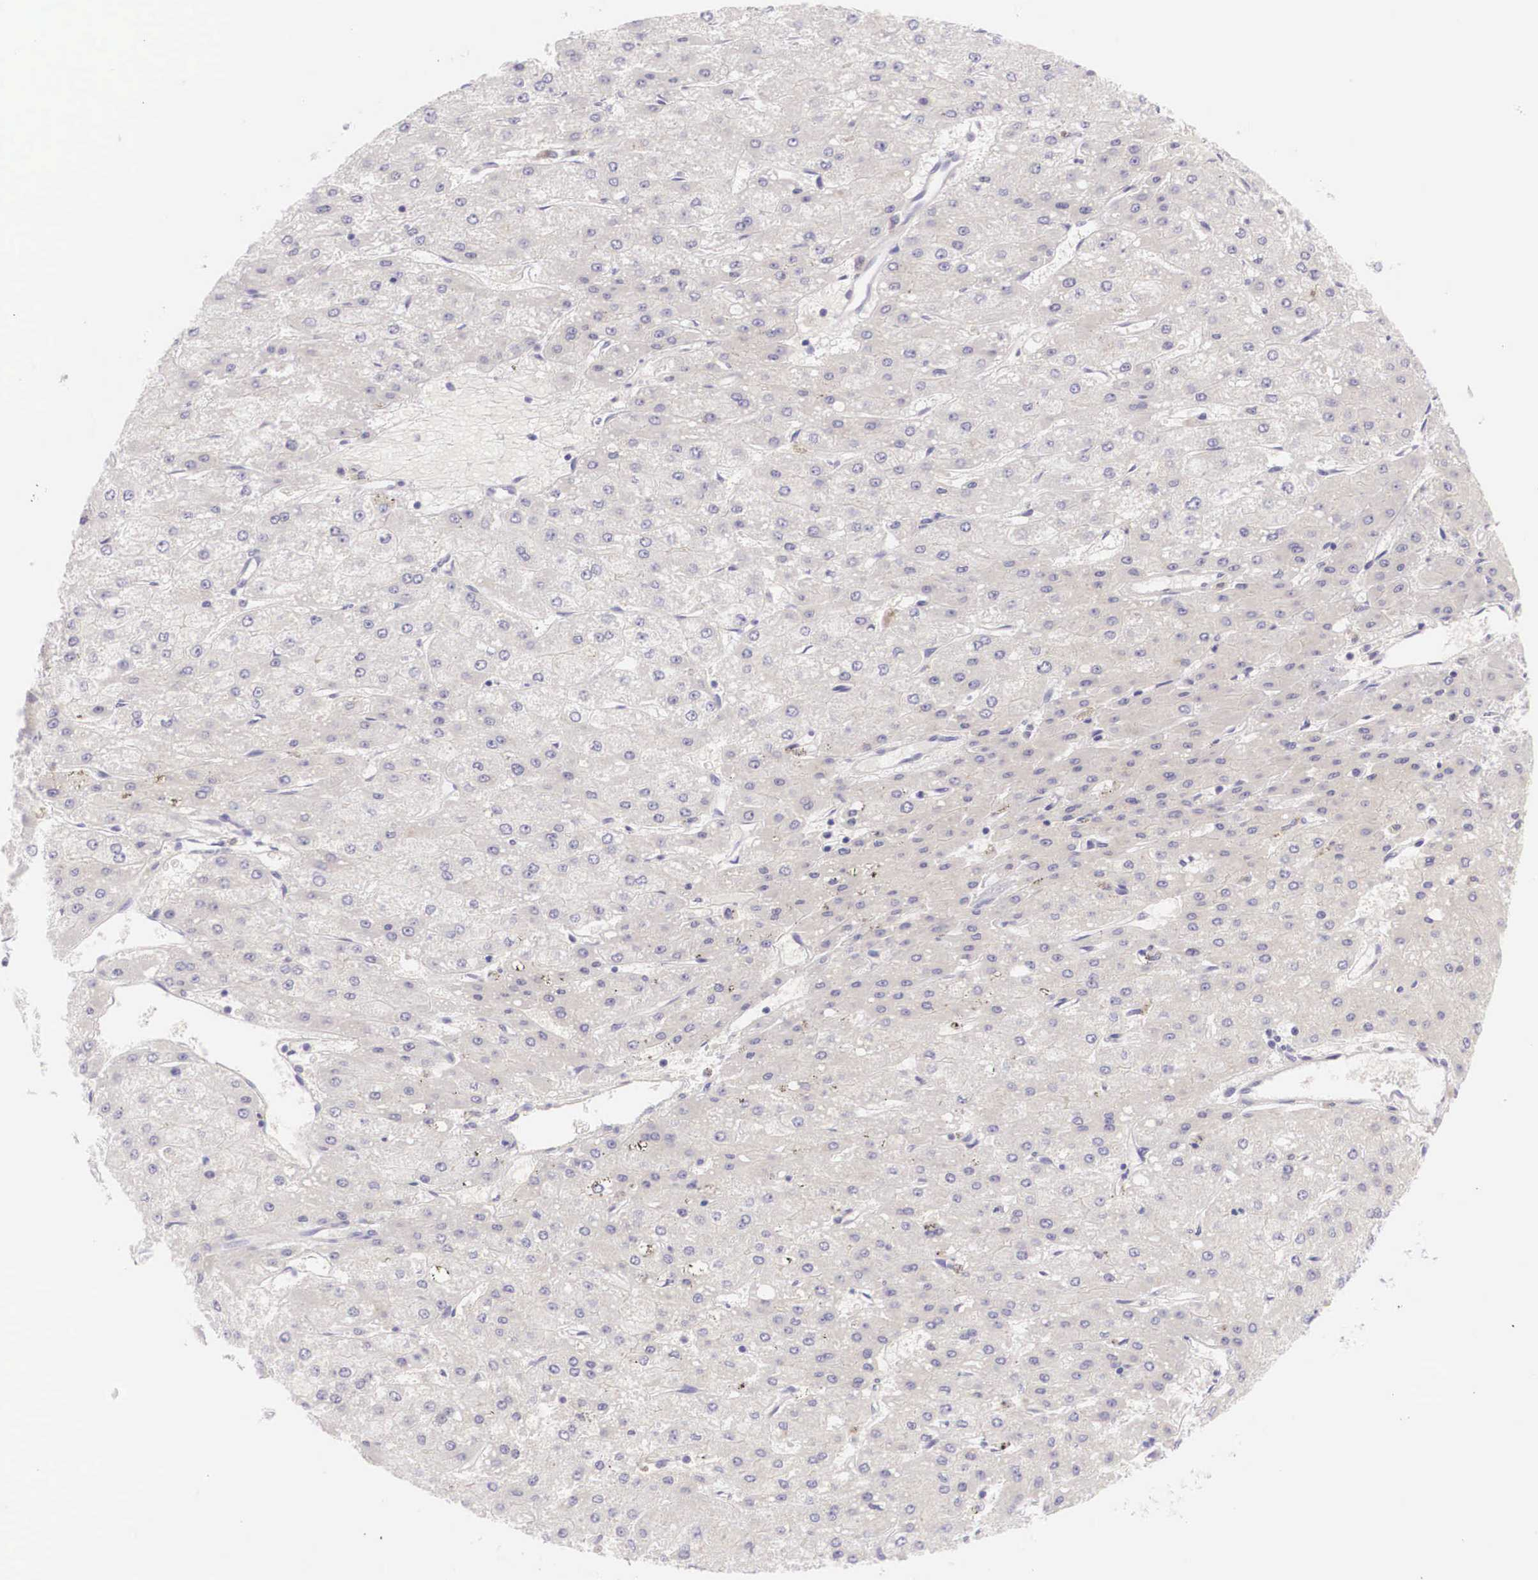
{"staining": {"intensity": "negative", "quantity": "none", "location": "none"}, "tissue": "liver cancer", "cell_type": "Tumor cells", "image_type": "cancer", "snomed": [{"axis": "morphology", "description": "Carcinoma, Hepatocellular, NOS"}, {"axis": "topography", "description": "Liver"}], "caption": "Immunohistochemistry histopathology image of neoplastic tissue: human liver hepatocellular carcinoma stained with DAB demonstrates no significant protein staining in tumor cells. Brightfield microscopy of IHC stained with DAB (3,3'-diaminobenzidine) (brown) and hematoxylin (blue), captured at high magnification.", "gene": "BCL6", "patient": {"sex": "female", "age": 52}}